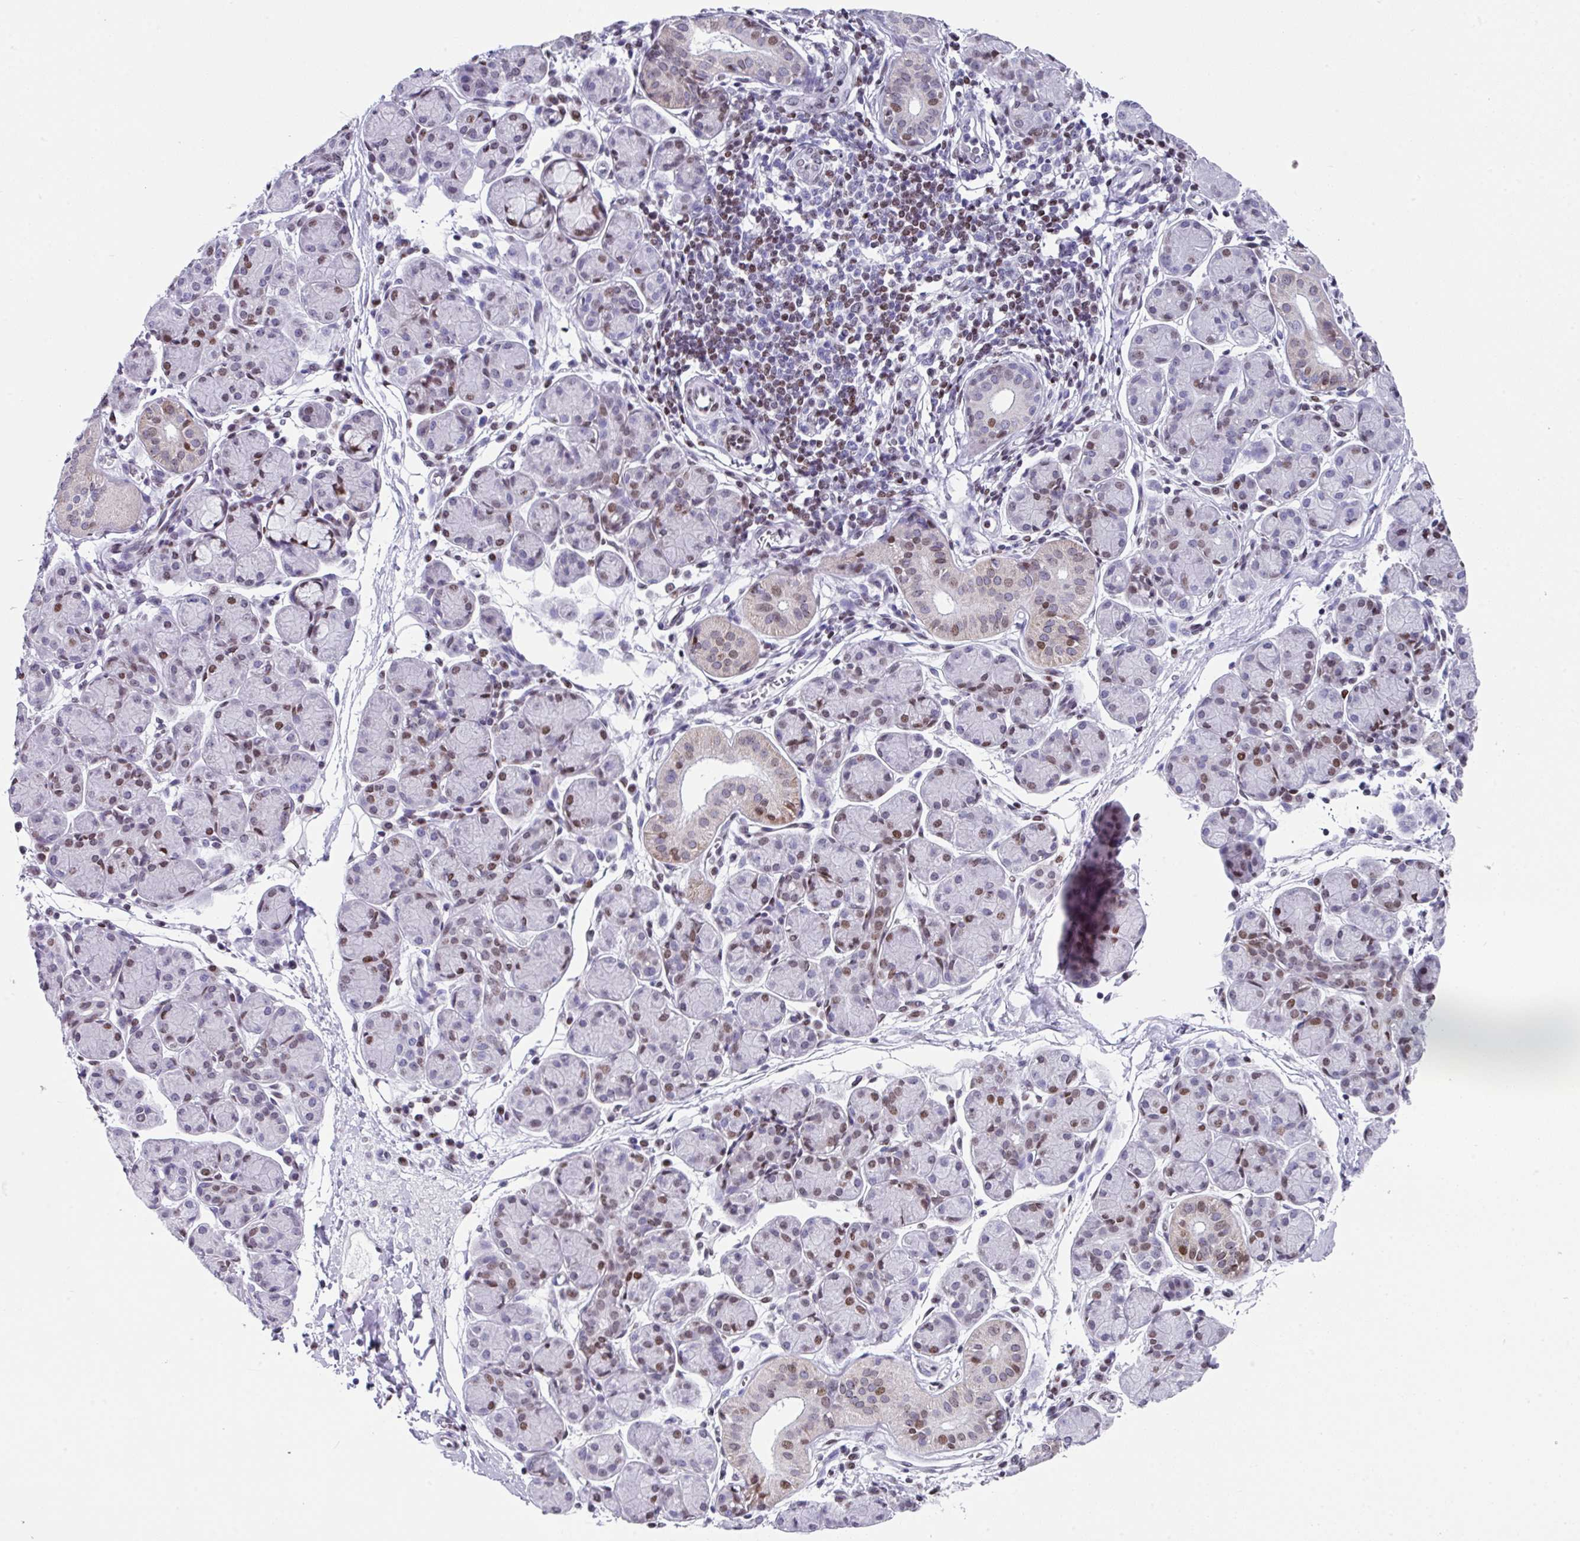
{"staining": {"intensity": "moderate", "quantity": "25%-75%", "location": "nuclear"}, "tissue": "salivary gland", "cell_type": "Glandular cells", "image_type": "normal", "snomed": [{"axis": "morphology", "description": "Normal tissue, NOS"}, {"axis": "morphology", "description": "Inflammation, NOS"}, {"axis": "topography", "description": "Lymph node"}, {"axis": "topography", "description": "Salivary gland"}], "caption": "Protein expression analysis of normal salivary gland reveals moderate nuclear staining in about 25%-75% of glandular cells.", "gene": "TCF3", "patient": {"sex": "male", "age": 3}}